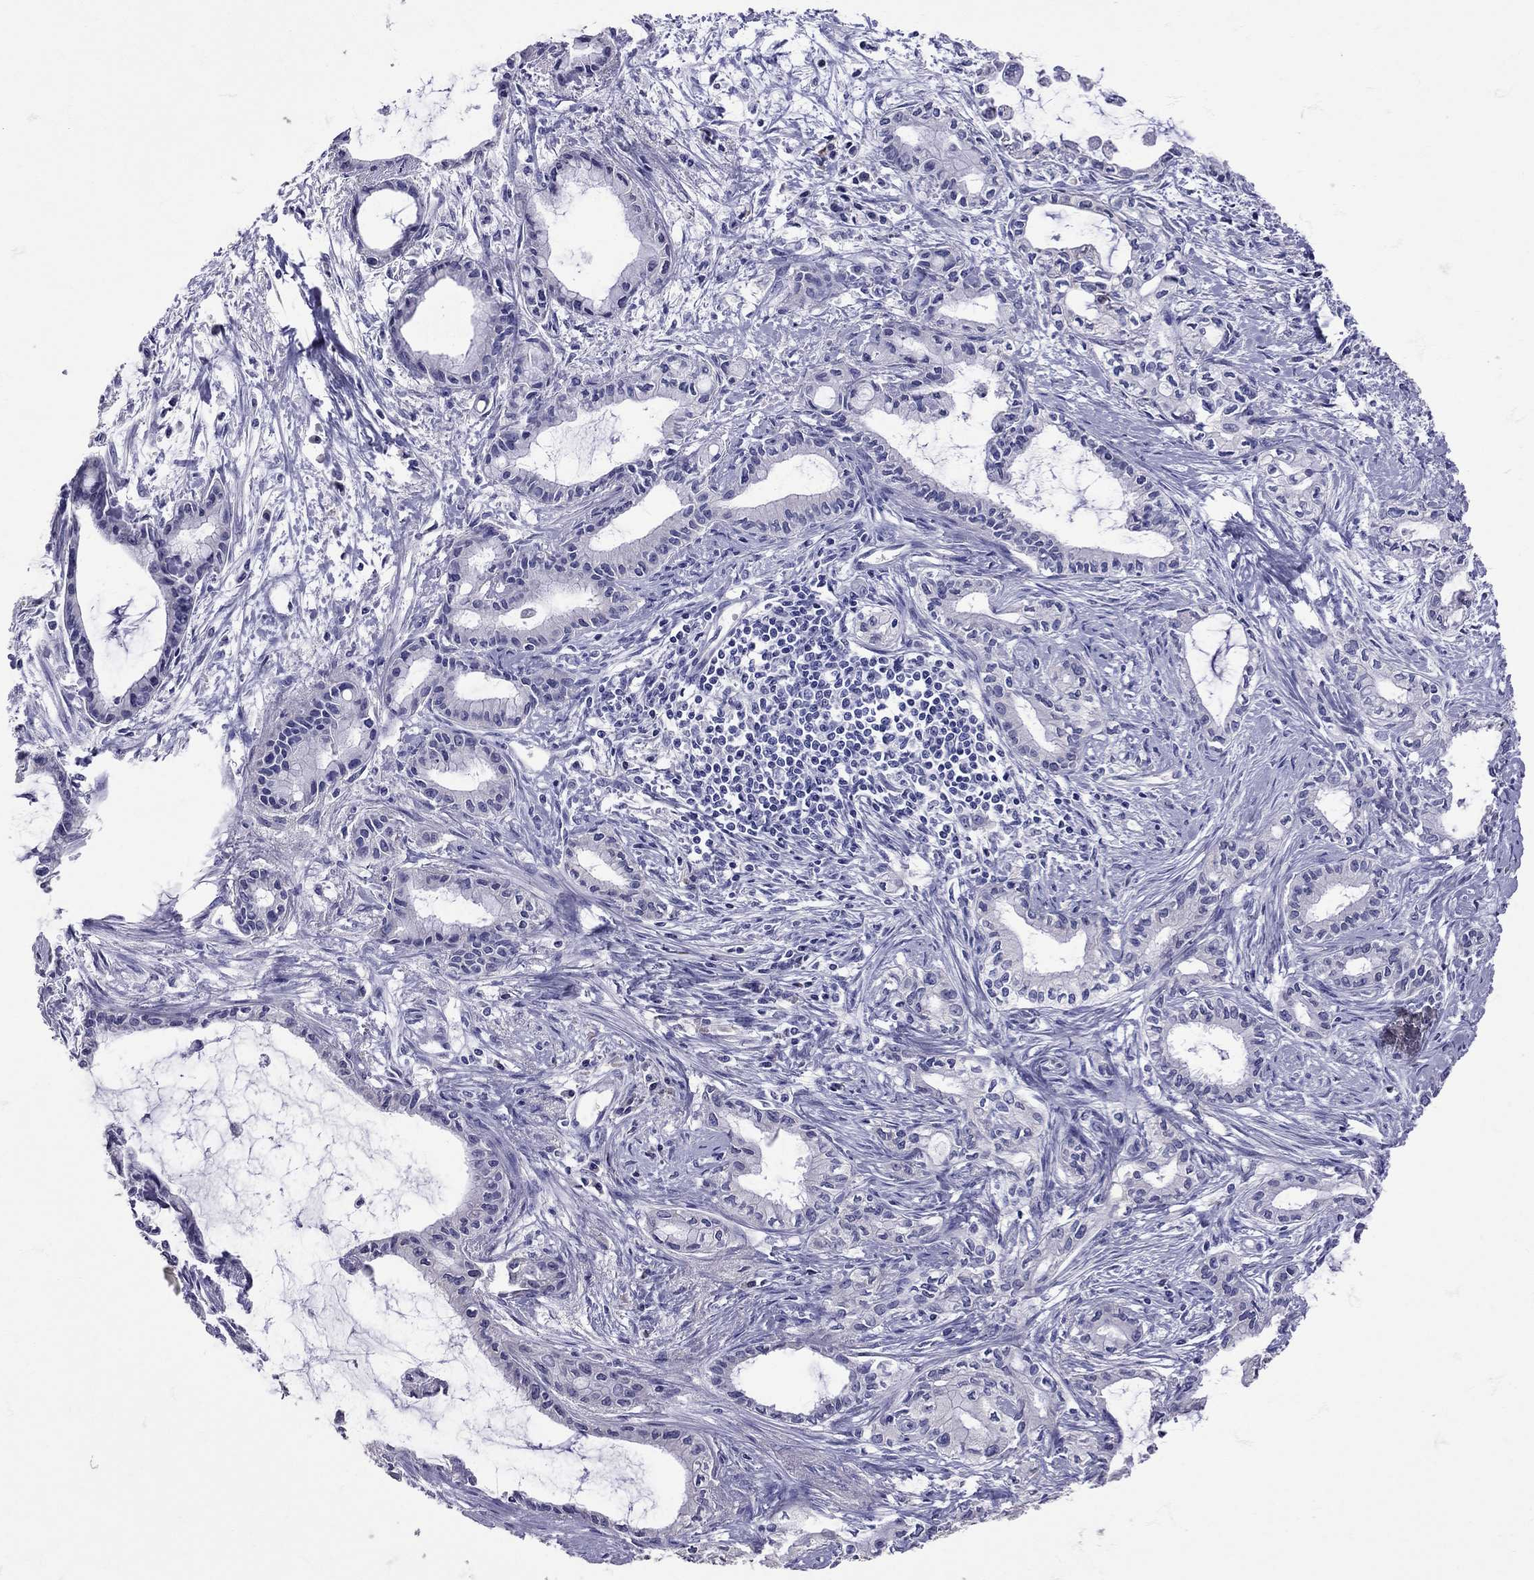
{"staining": {"intensity": "negative", "quantity": "none", "location": "none"}, "tissue": "pancreatic cancer", "cell_type": "Tumor cells", "image_type": "cancer", "snomed": [{"axis": "morphology", "description": "Adenocarcinoma, NOS"}, {"axis": "topography", "description": "Pancreas"}], "caption": "IHC micrograph of neoplastic tissue: human pancreatic cancer stained with DAB demonstrates no significant protein staining in tumor cells.", "gene": "TBR1", "patient": {"sex": "male", "age": 48}}